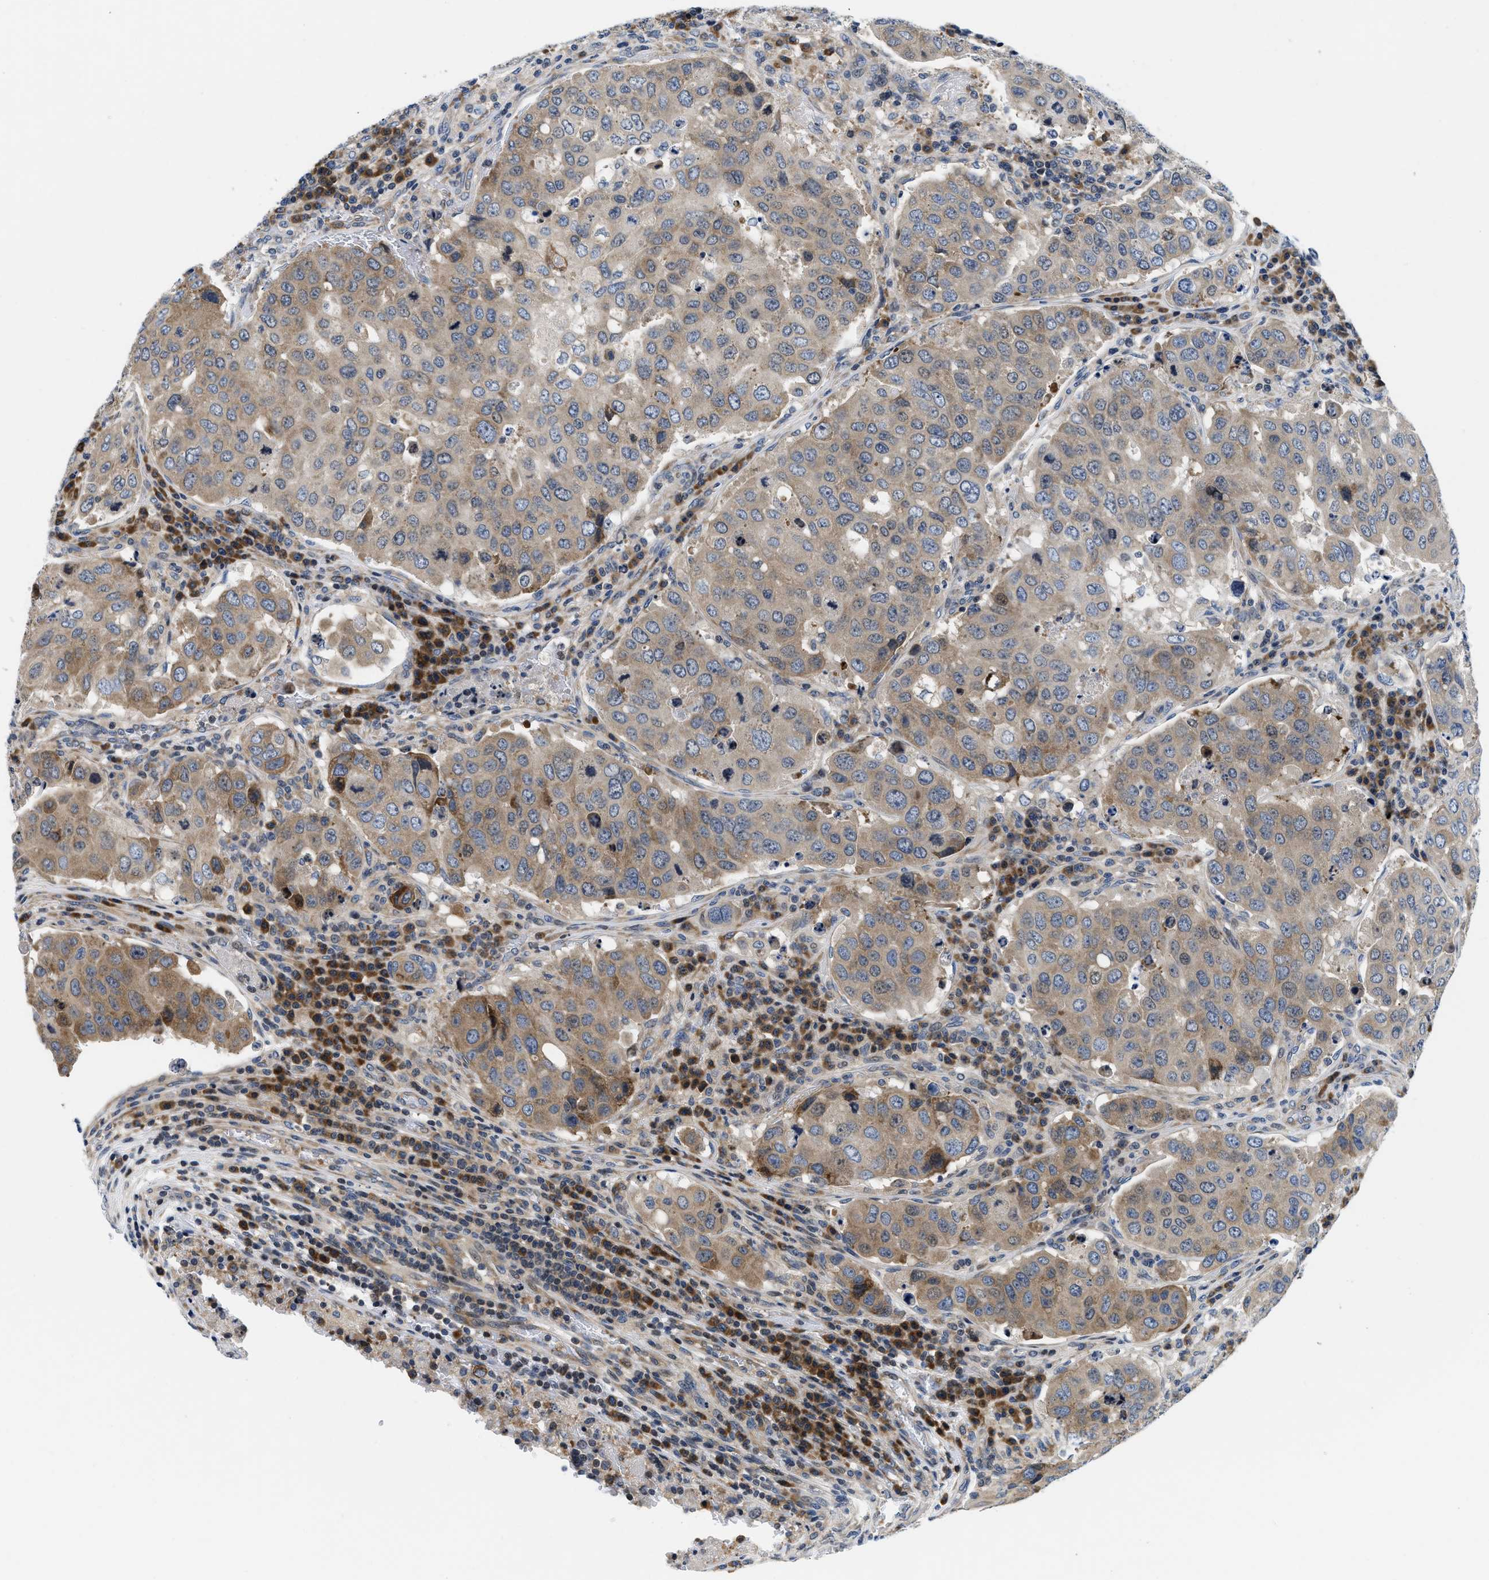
{"staining": {"intensity": "weak", "quantity": "25%-75%", "location": "cytoplasmic/membranous"}, "tissue": "urothelial cancer", "cell_type": "Tumor cells", "image_type": "cancer", "snomed": [{"axis": "morphology", "description": "Urothelial carcinoma, High grade"}, {"axis": "topography", "description": "Lymph node"}, {"axis": "topography", "description": "Urinary bladder"}], "caption": "Brown immunohistochemical staining in urothelial carcinoma (high-grade) exhibits weak cytoplasmic/membranous positivity in about 25%-75% of tumor cells. (DAB IHC, brown staining for protein, blue staining for nuclei).", "gene": "IKBKE", "patient": {"sex": "male", "age": 51}}